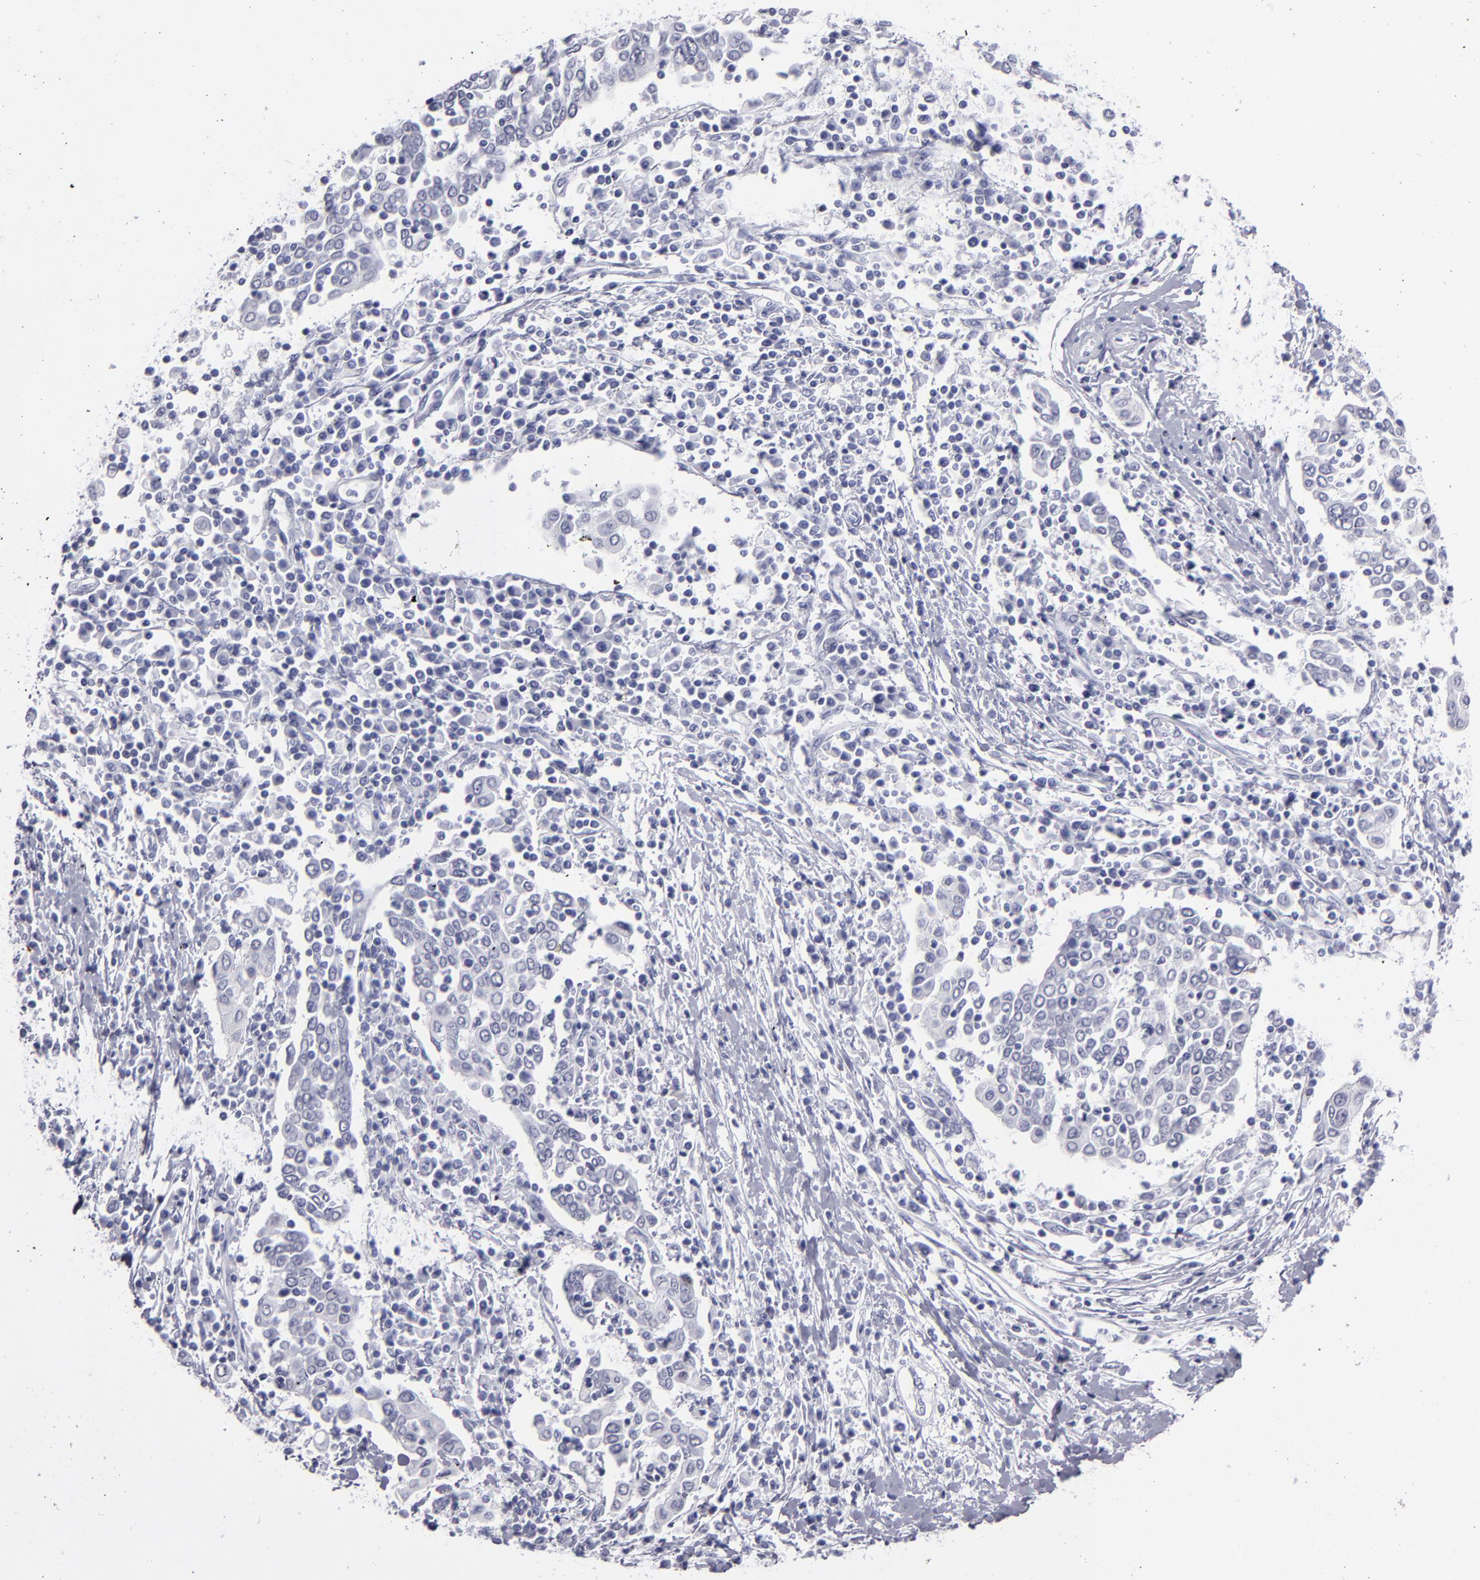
{"staining": {"intensity": "negative", "quantity": "none", "location": "none"}, "tissue": "cervical cancer", "cell_type": "Tumor cells", "image_type": "cancer", "snomed": [{"axis": "morphology", "description": "Squamous cell carcinoma, NOS"}, {"axis": "topography", "description": "Cervix"}], "caption": "A histopathology image of human cervical cancer is negative for staining in tumor cells.", "gene": "ALDOB", "patient": {"sex": "female", "age": 40}}